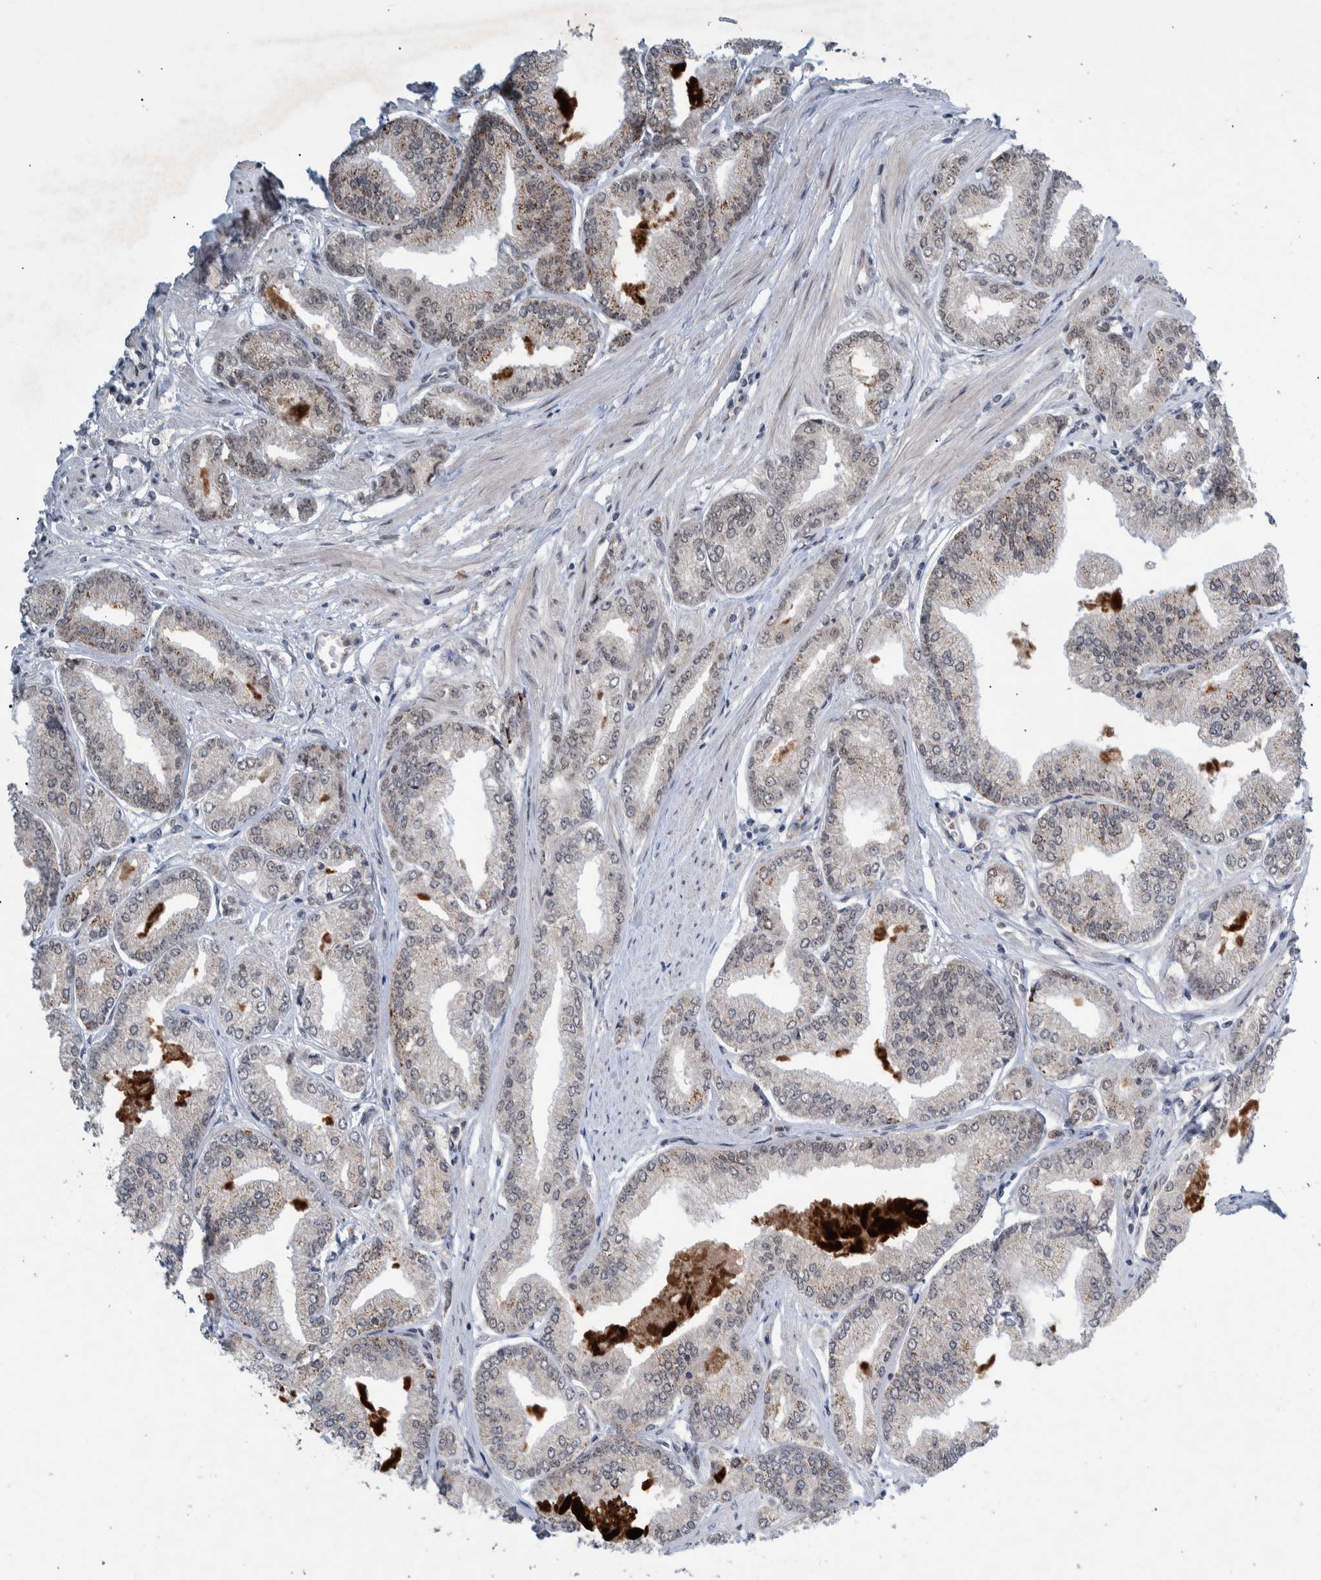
{"staining": {"intensity": "weak", "quantity": "25%-75%", "location": "cytoplasmic/membranous"}, "tissue": "prostate cancer", "cell_type": "Tumor cells", "image_type": "cancer", "snomed": [{"axis": "morphology", "description": "Adenocarcinoma, Low grade"}, {"axis": "topography", "description": "Prostate"}], "caption": "Prostate cancer stained with DAB immunohistochemistry (IHC) exhibits low levels of weak cytoplasmic/membranous staining in about 25%-75% of tumor cells.", "gene": "ESRP1", "patient": {"sex": "male", "age": 52}}